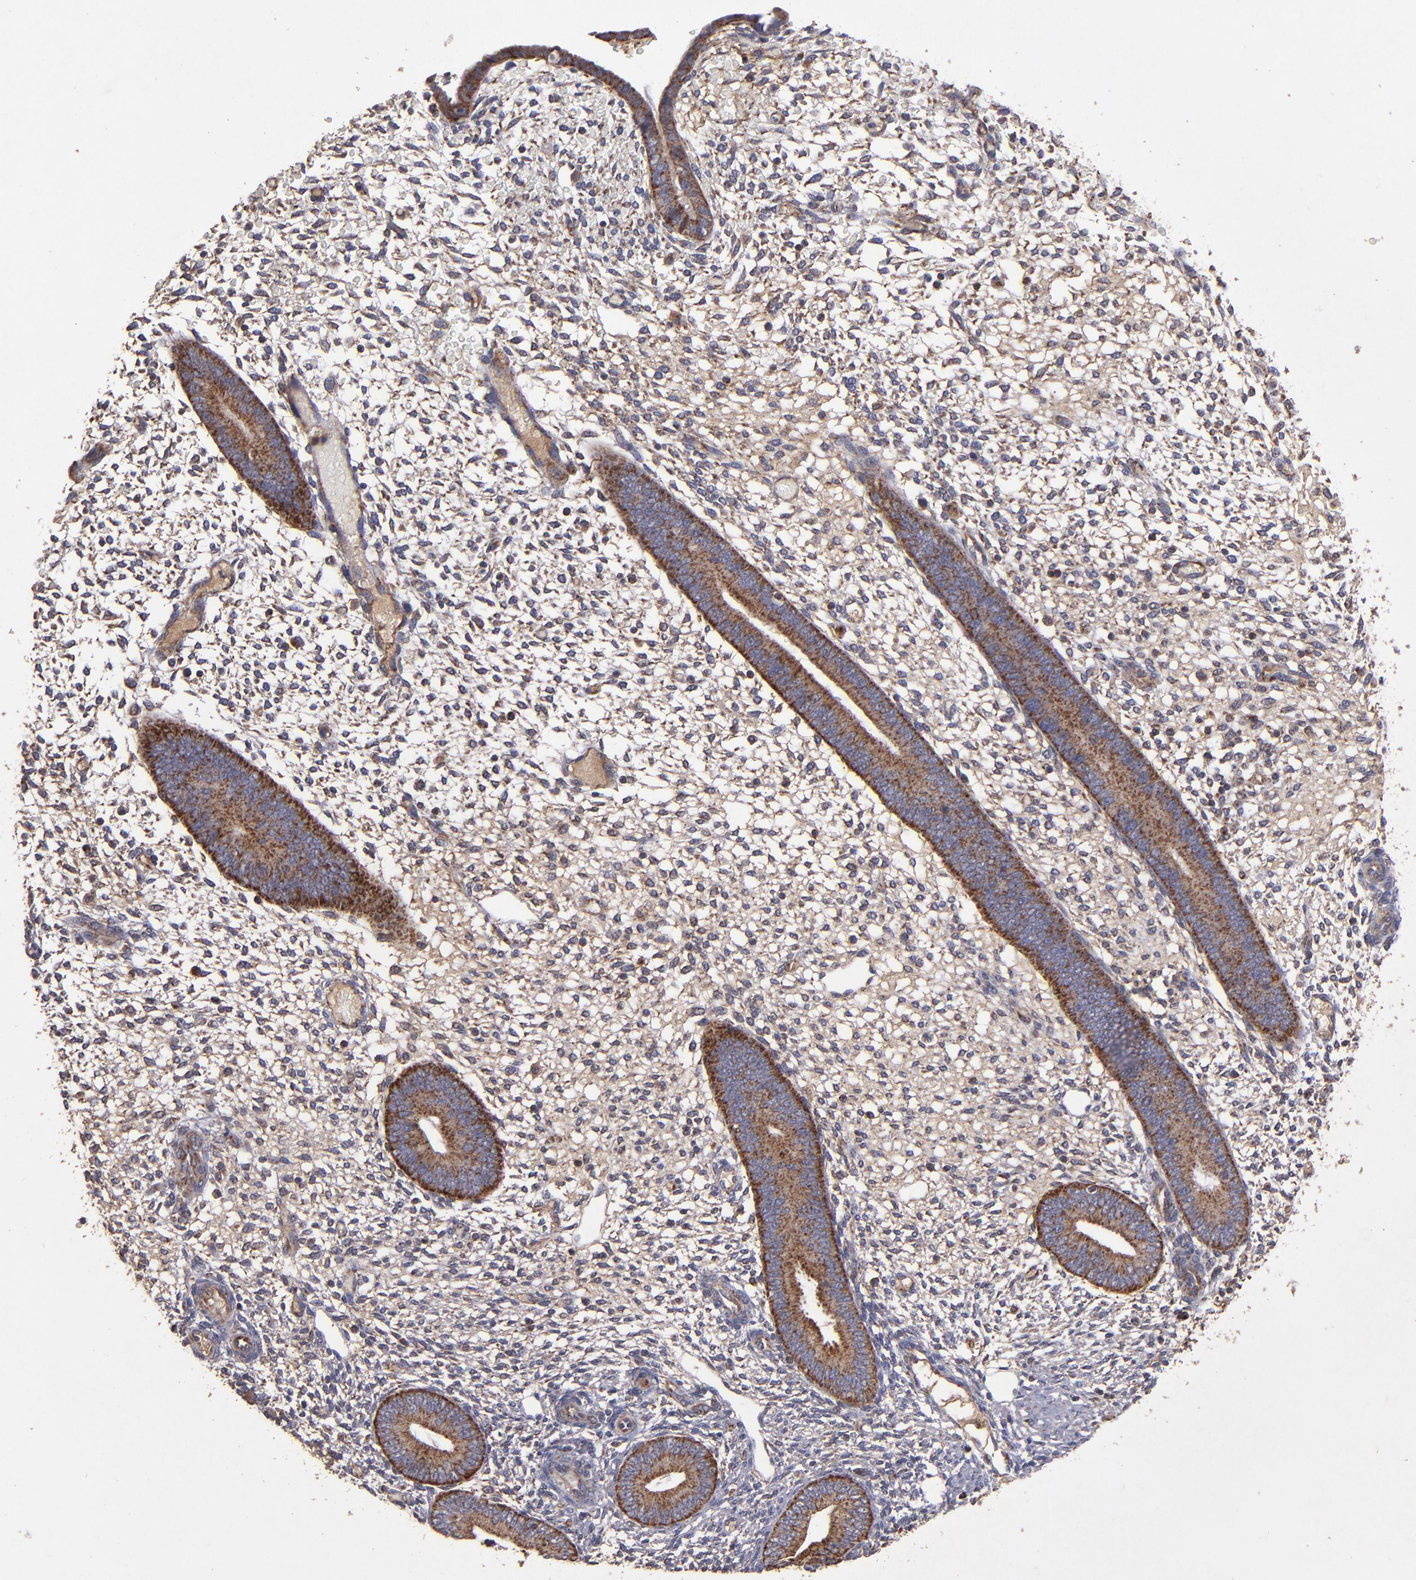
{"staining": {"intensity": "weak", "quantity": "25%-75%", "location": "cytoplasmic/membranous"}, "tissue": "endometrium", "cell_type": "Cells in endometrial stroma", "image_type": "normal", "snomed": [{"axis": "morphology", "description": "Normal tissue, NOS"}, {"axis": "topography", "description": "Endometrium"}], "caption": "Immunohistochemical staining of normal human endometrium shows 25%-75% levels of weak cytoplasmic/membranous protein staining in approximately 25%-75% of cells in endometrial stroma.", "gene": "TIMM9", "patient": {"sex": "female", "age": 42}}